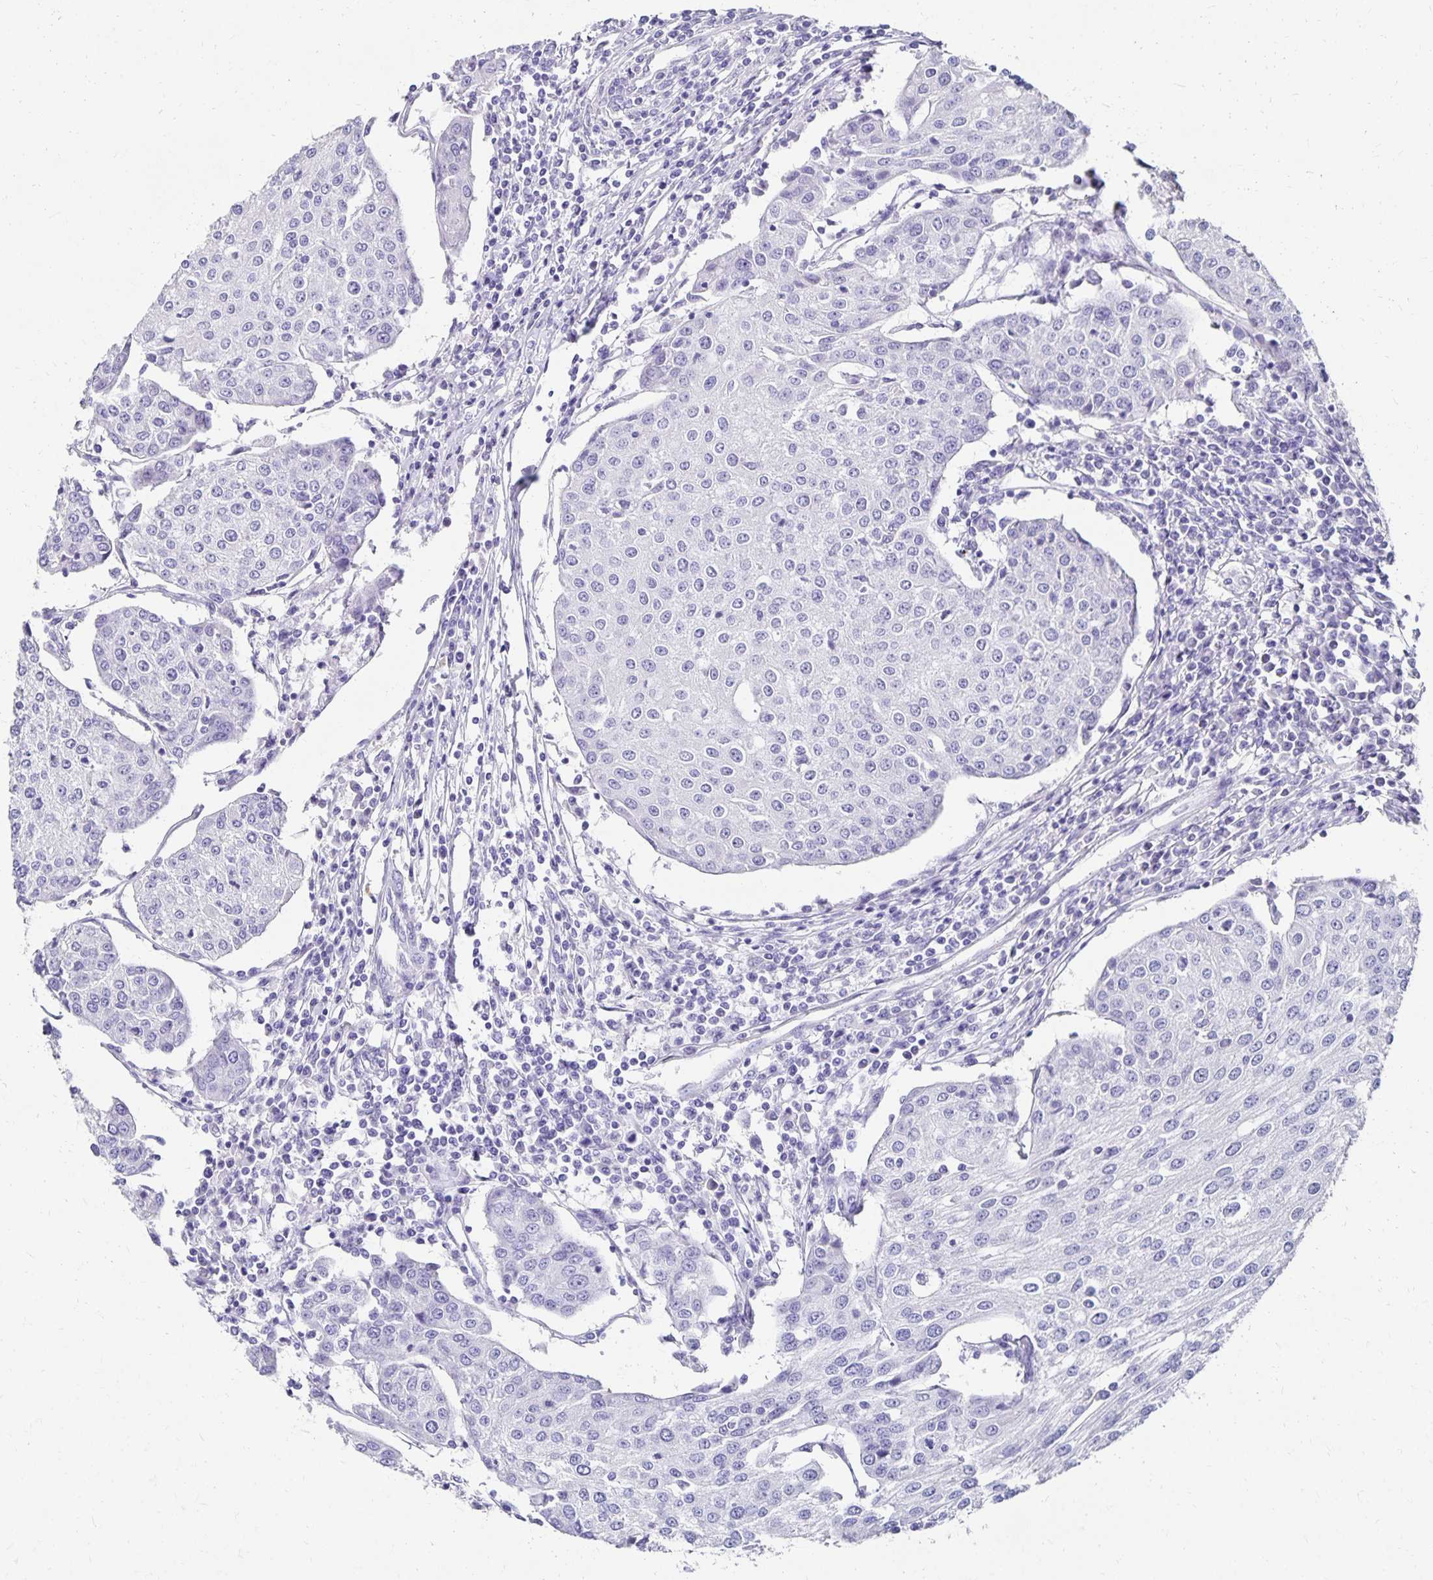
{"staining": {"intensity": "negative", "quantity": "none", "location": "none"}, "tissue": "urothelial cancer", "cell_type": "Tumor cells", "image_type": "cancer", "snomed": [{"axis": "morphology", "description": "Urothelial carcinoma, High grade"}, {"axis": "topography", "description": "Urinary bladder"}], "caption": "Photomicrograph shows no significant protein staining in tumor cells of high-grade urothelial carcinoma.", "gene": "DYNLT4", "patient": {"sex": "female", "age": 85}}